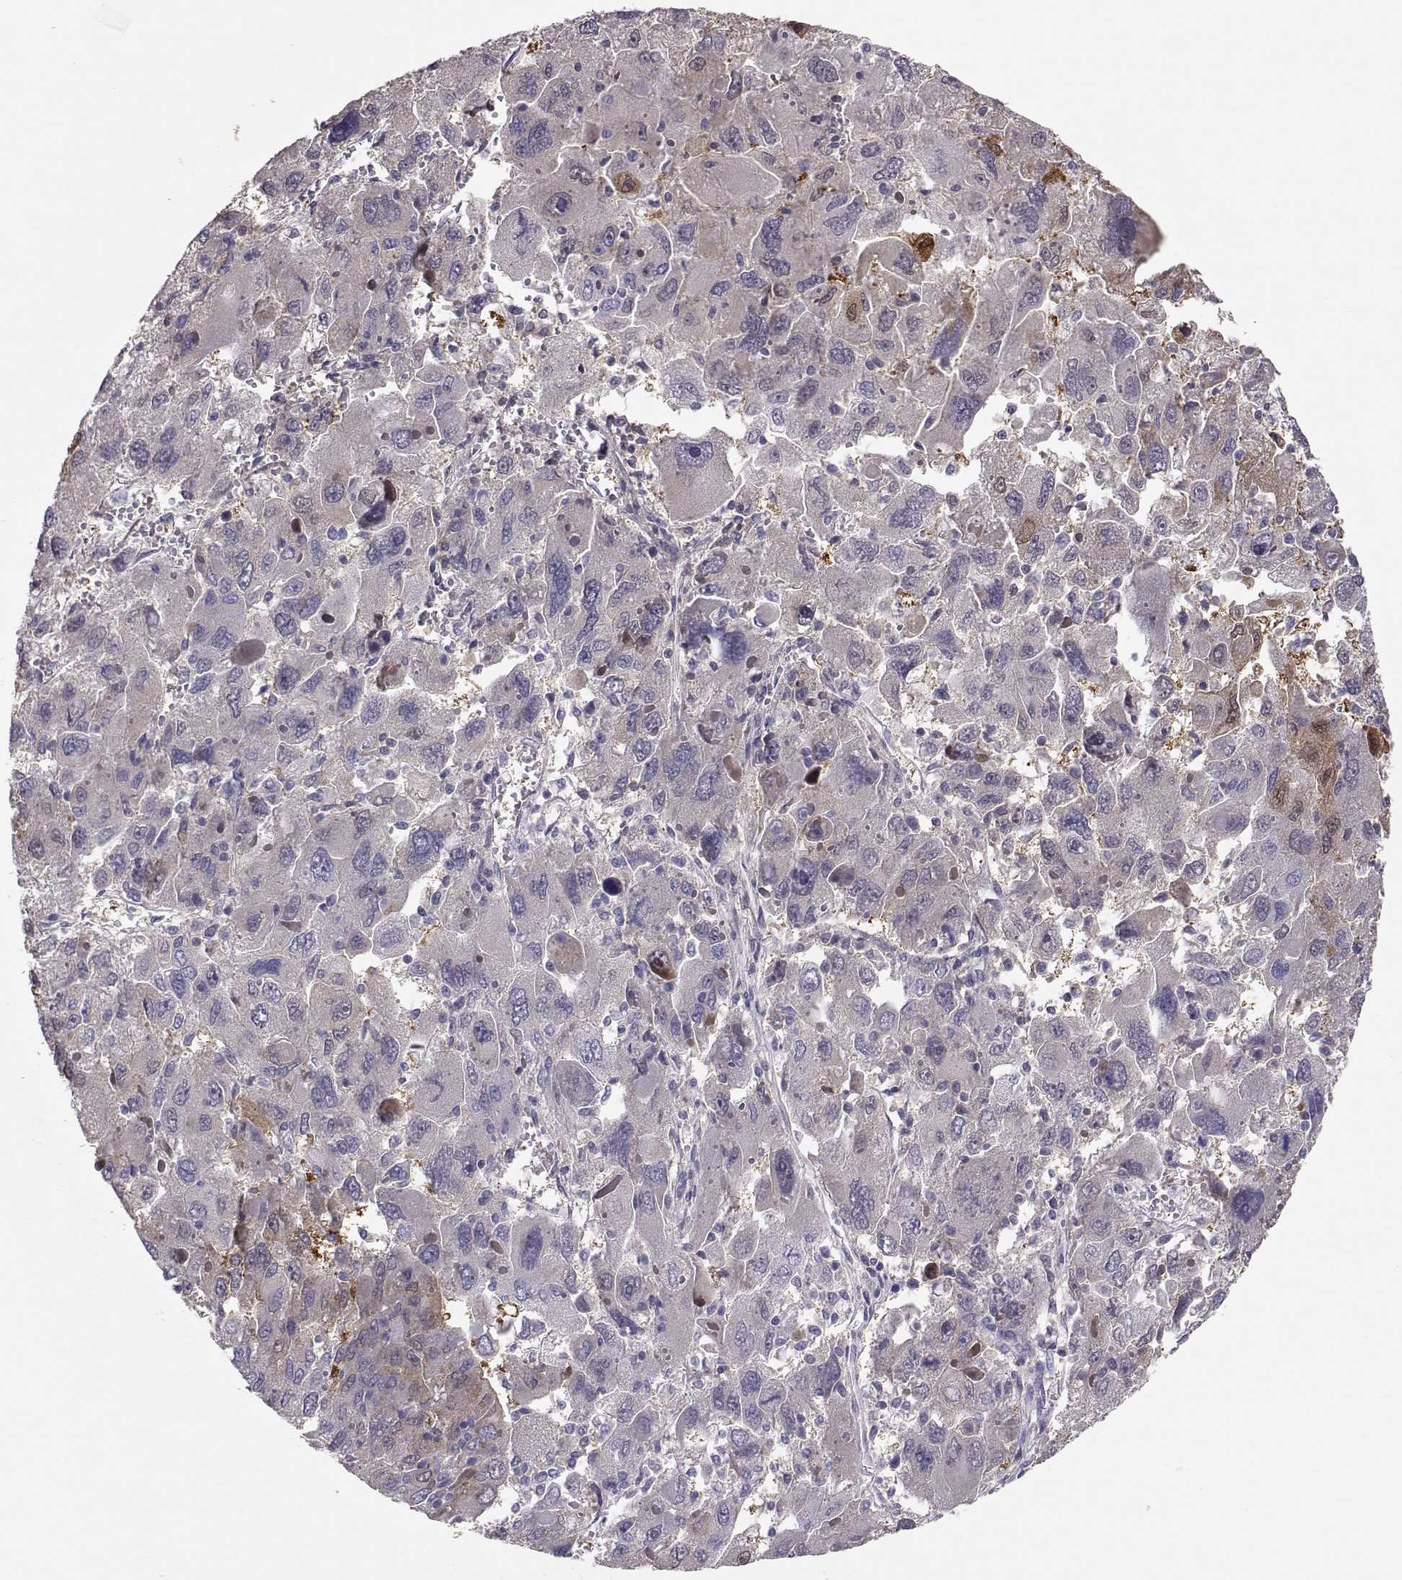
{"staining": {"intensity": "negative", "quantity": "none", "location": "none"}, "tissue": "liver cancer", "cell_type": "Tumor cells", "image_type": "cancer", "snomed": [{"axis": "morphology", "description": "Carcinoma, Hepatocellular, NOS"}, {"axis": "topography", "description": "Liver"}], "caption": "Tumor cells show no significant protein expression in hepatocellular carcinoma (liver). The staining was performed using DAB (3,3'-diaminobenzidine) to visualize the protein expression in brown, while the nuclei were stained in blue with hematoxylin (Magnification: 20x).", "gene": "NCAM2", "patient": {"sex": "female", "age": 41}}